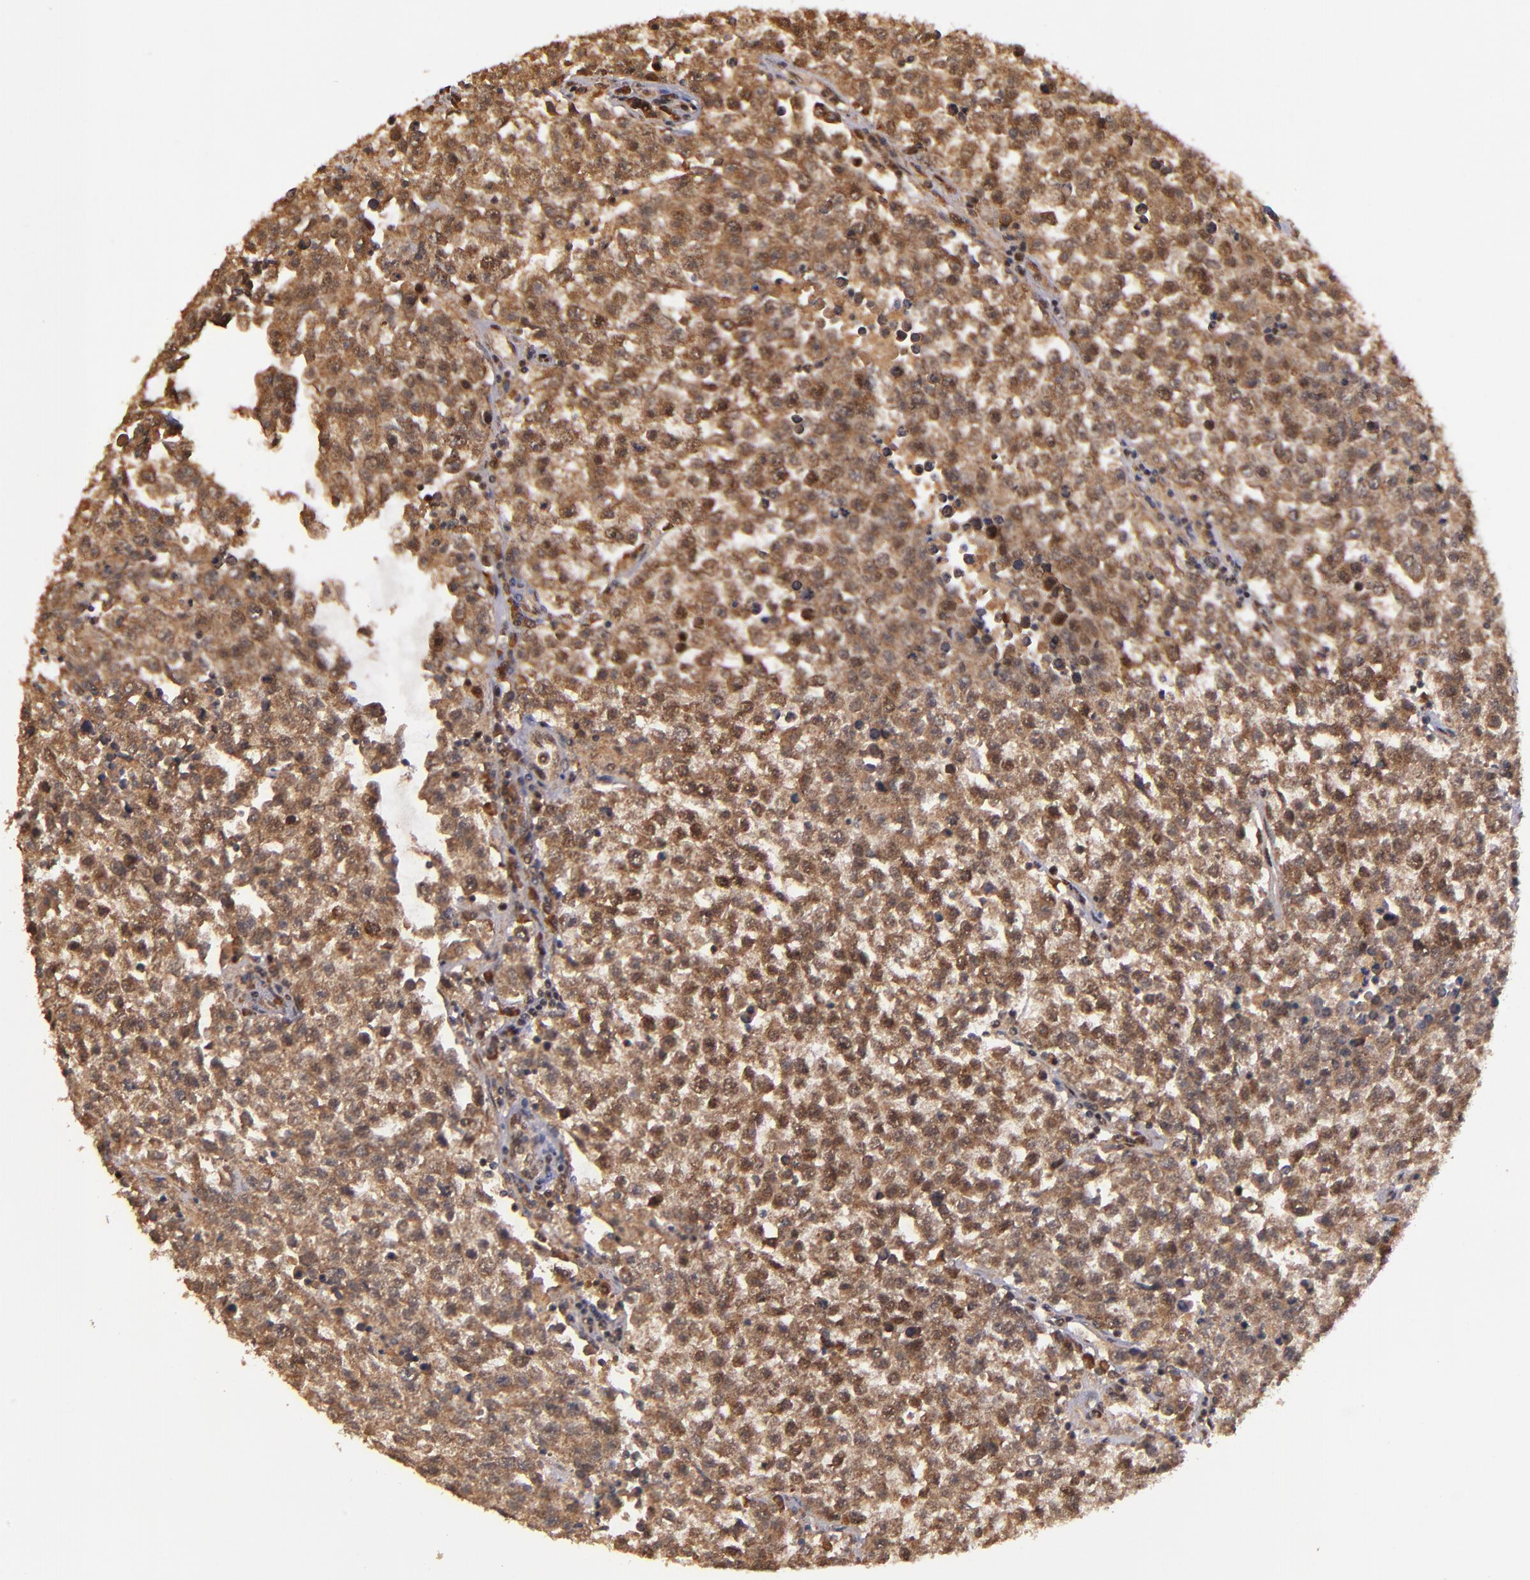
{"staining": {"intensity": "strong", "quantity": ">75%", "location": "cytoplasmic/membranous"}, "tissue": "testis cancer", "cell_type": "Tumor cells", "image_type": "cancer", "snomed": [{"axis": "morphology", "description": "Seminoma, NOS"}, {"axis": "topography", "description": "Testis"}], "caption": "Testis cancer (seminoma) stained with a brown dye demonstrates strong cytoplasmic/membranous positive positivity in about >75% of tumor cells.", "gene": "RIOK3", "patient": {"sex": "male", "age": 36}}